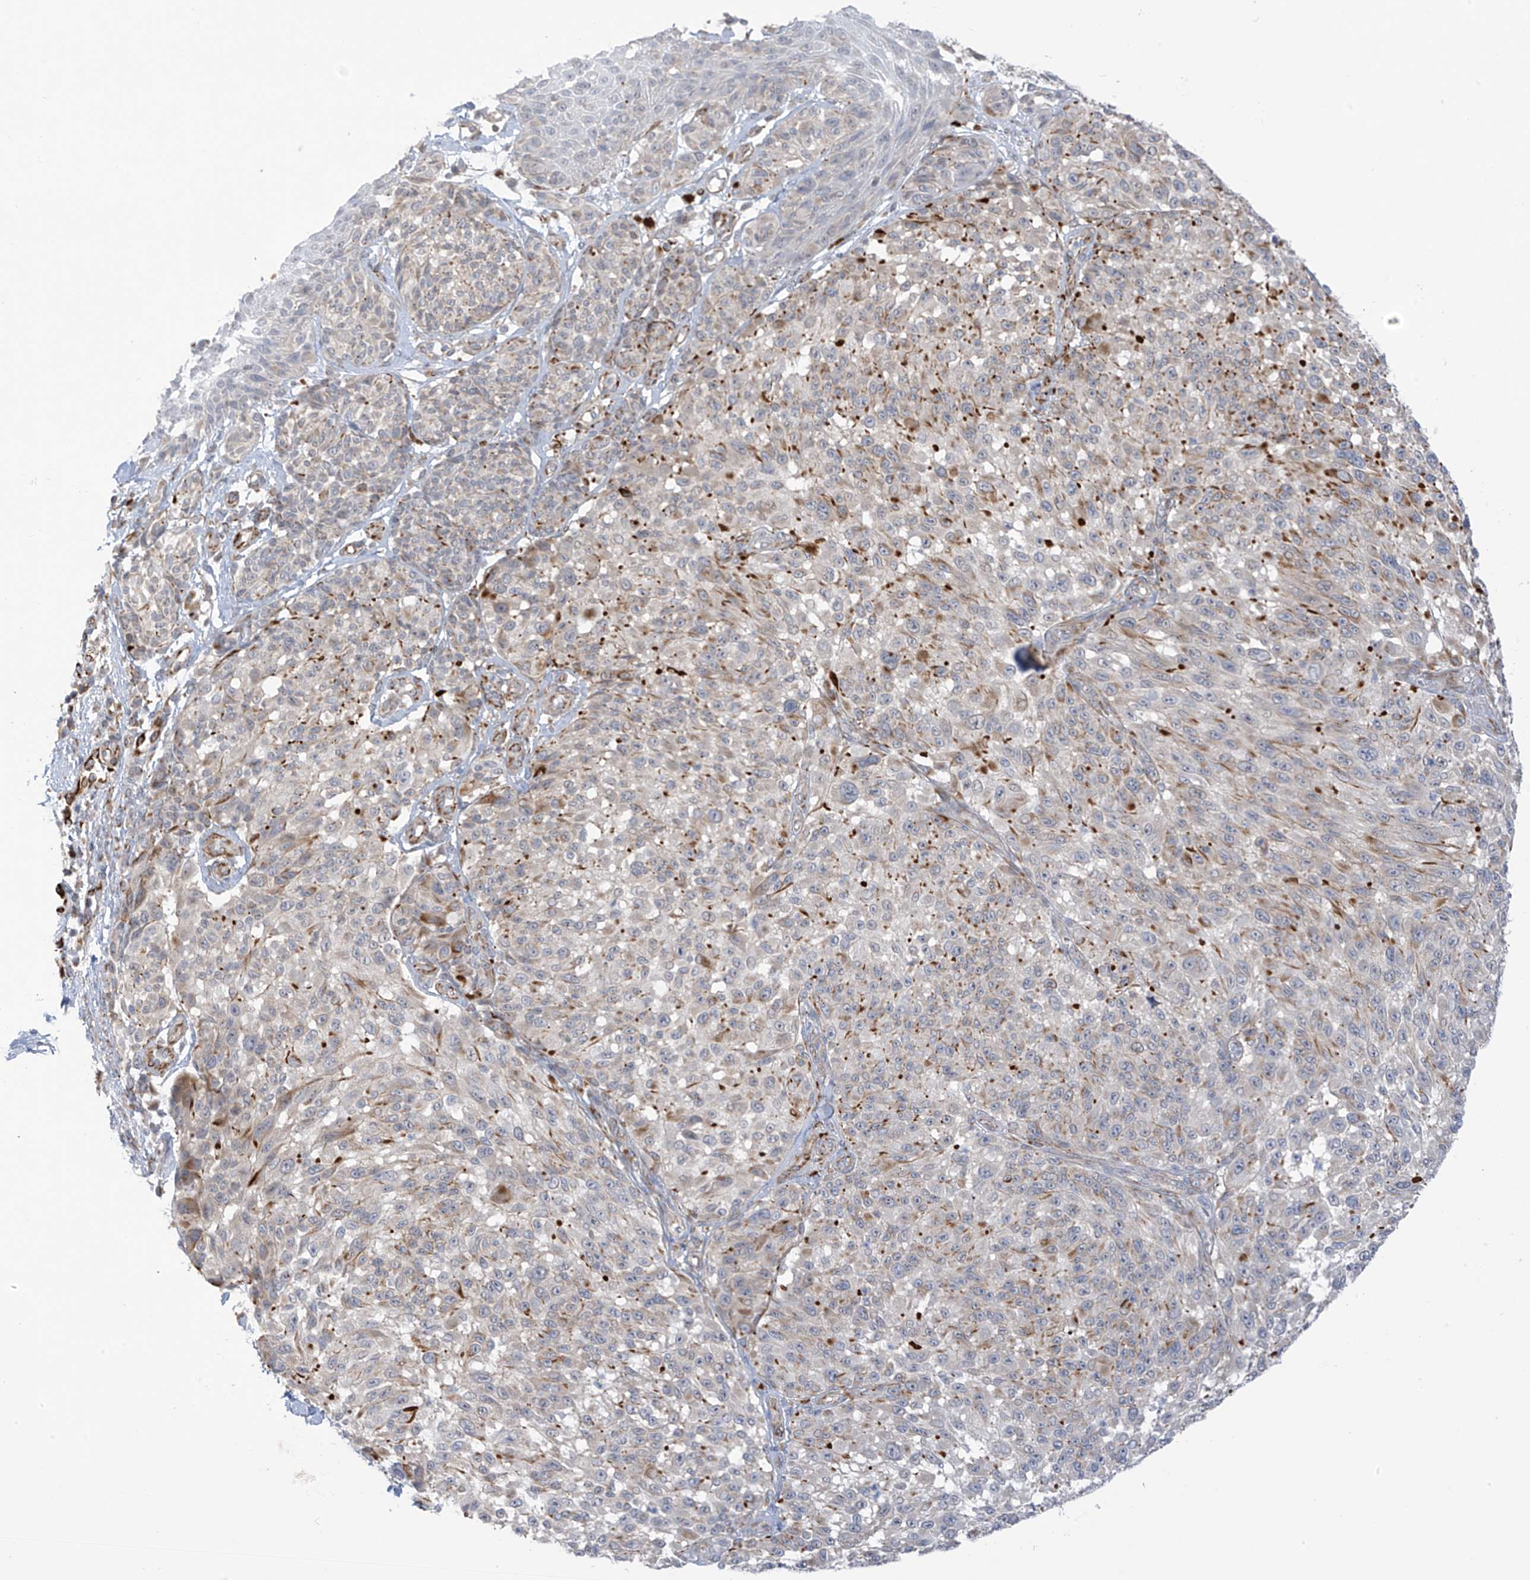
{"staining": {"intensity": "moderate", "quantity": "<25%", "location": "cytoplasmic/membranous"}, "tissue": "melanoma", "cell_type": "Tumor cells", "image_type": "cancer", "snomed": [{"axis": "morphology", "description": "Malignant melanoma, NOS"}, {"axis": "topography", "description": "Skin"}], "caption": "Immunohistochemistry (IHC) of human melanoma shows low levels of moderate cytoplasmic/membranous expression in approximately <25% of tumor cells.", "gene": "HS6ST2", "patient": {"sex": "male", "age": 83}}